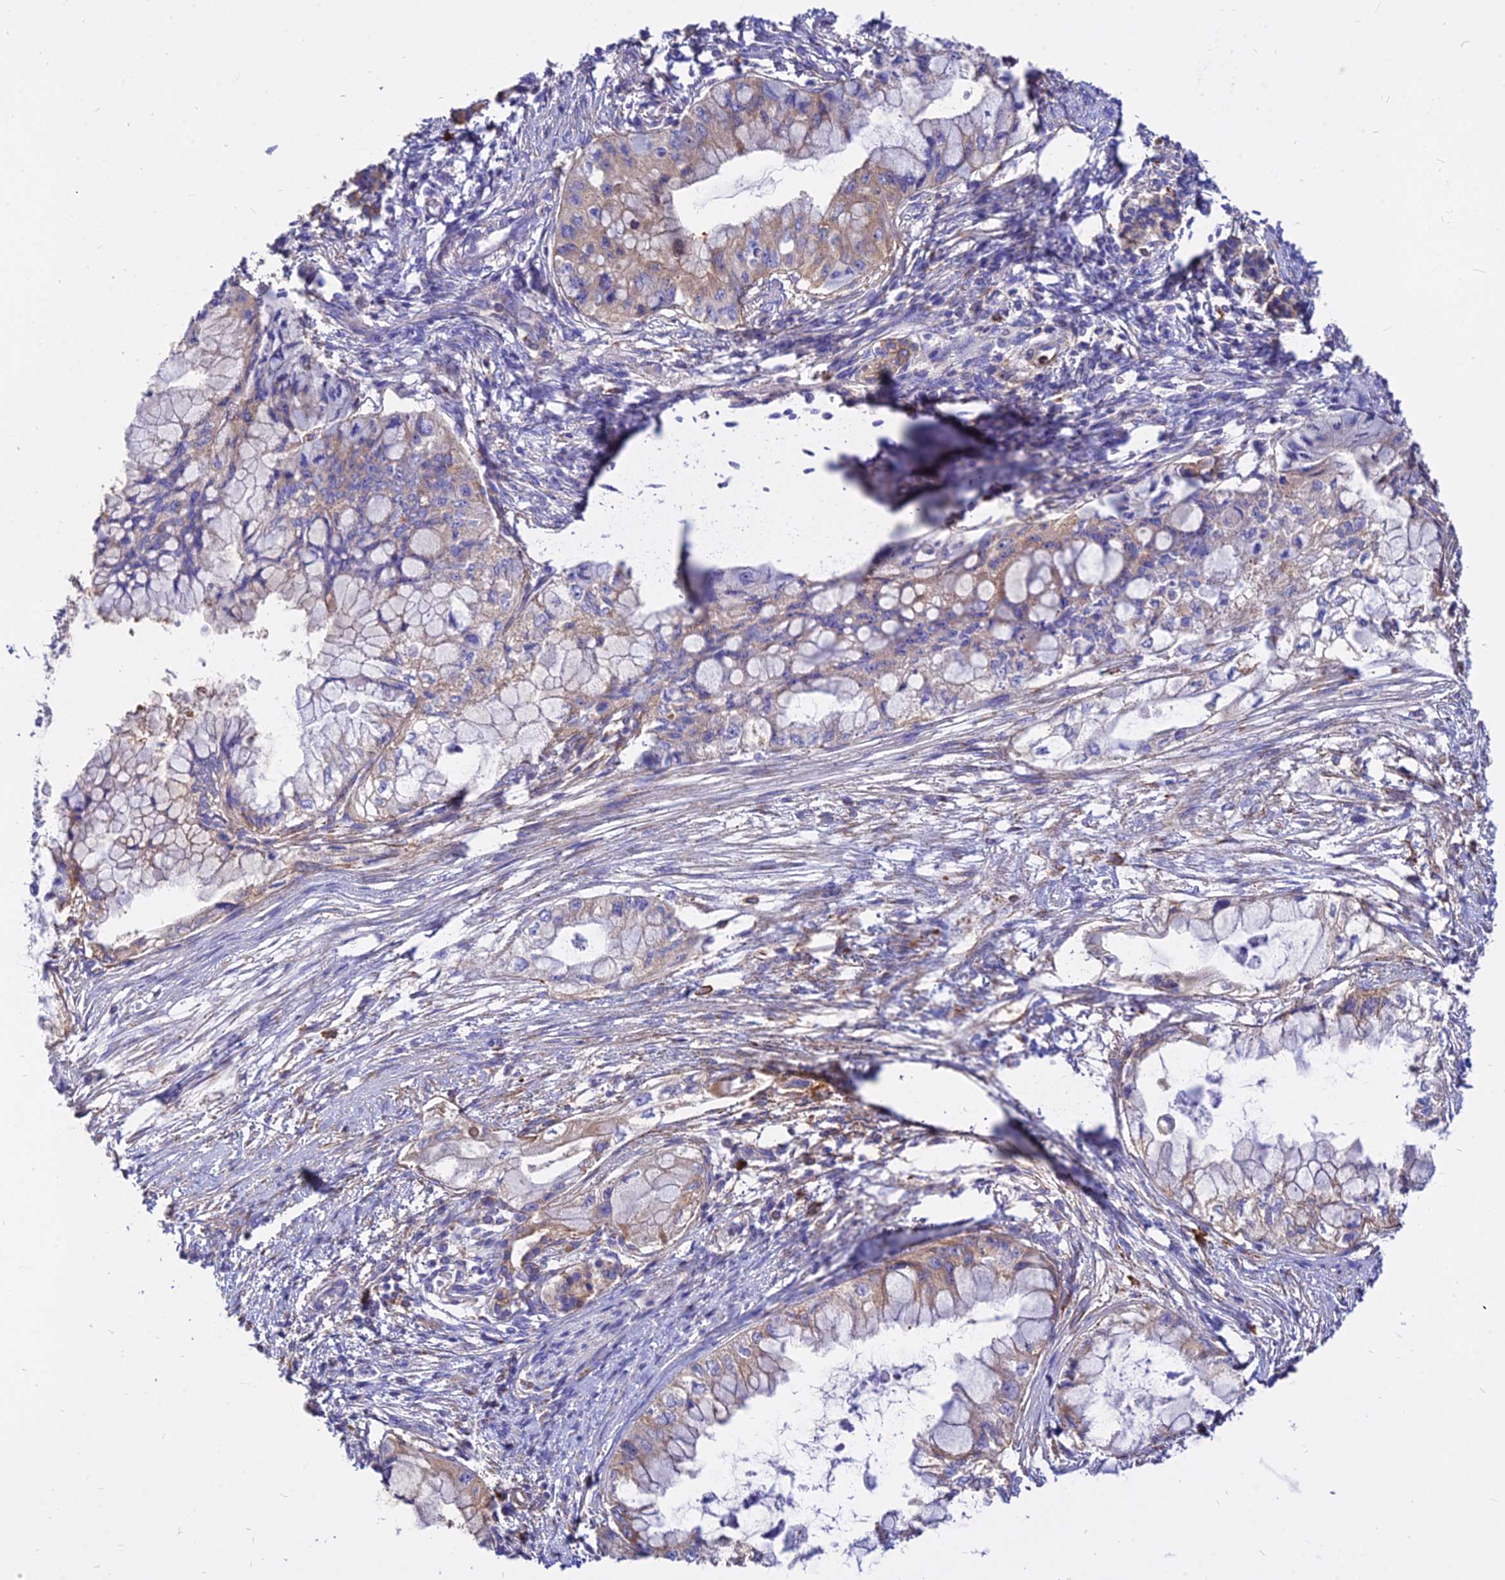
{"staining": {"intensity": "weak", "quantity": "25%-75%", "location": "cytoplasmic/membranous"}, "tissue": "pancreatic cancer", "cell_type": "Tumor cells", "image_type": "cancer", "snomed": [{"axis": "morphology", "description": "Adenocarcinoma, NOS"}, {"axis": "topography", "description": "Pancreas"}], "caption": "Pancreatic cancer (adenocarcinoma) was stained to show a protein in brown. There is low levels of weak cytoplasmic/membranous staining in approximately 25%-75% of tumor cells.", "gene": "AGTRAP", "patient": {"sex": "male", "age": 48}}